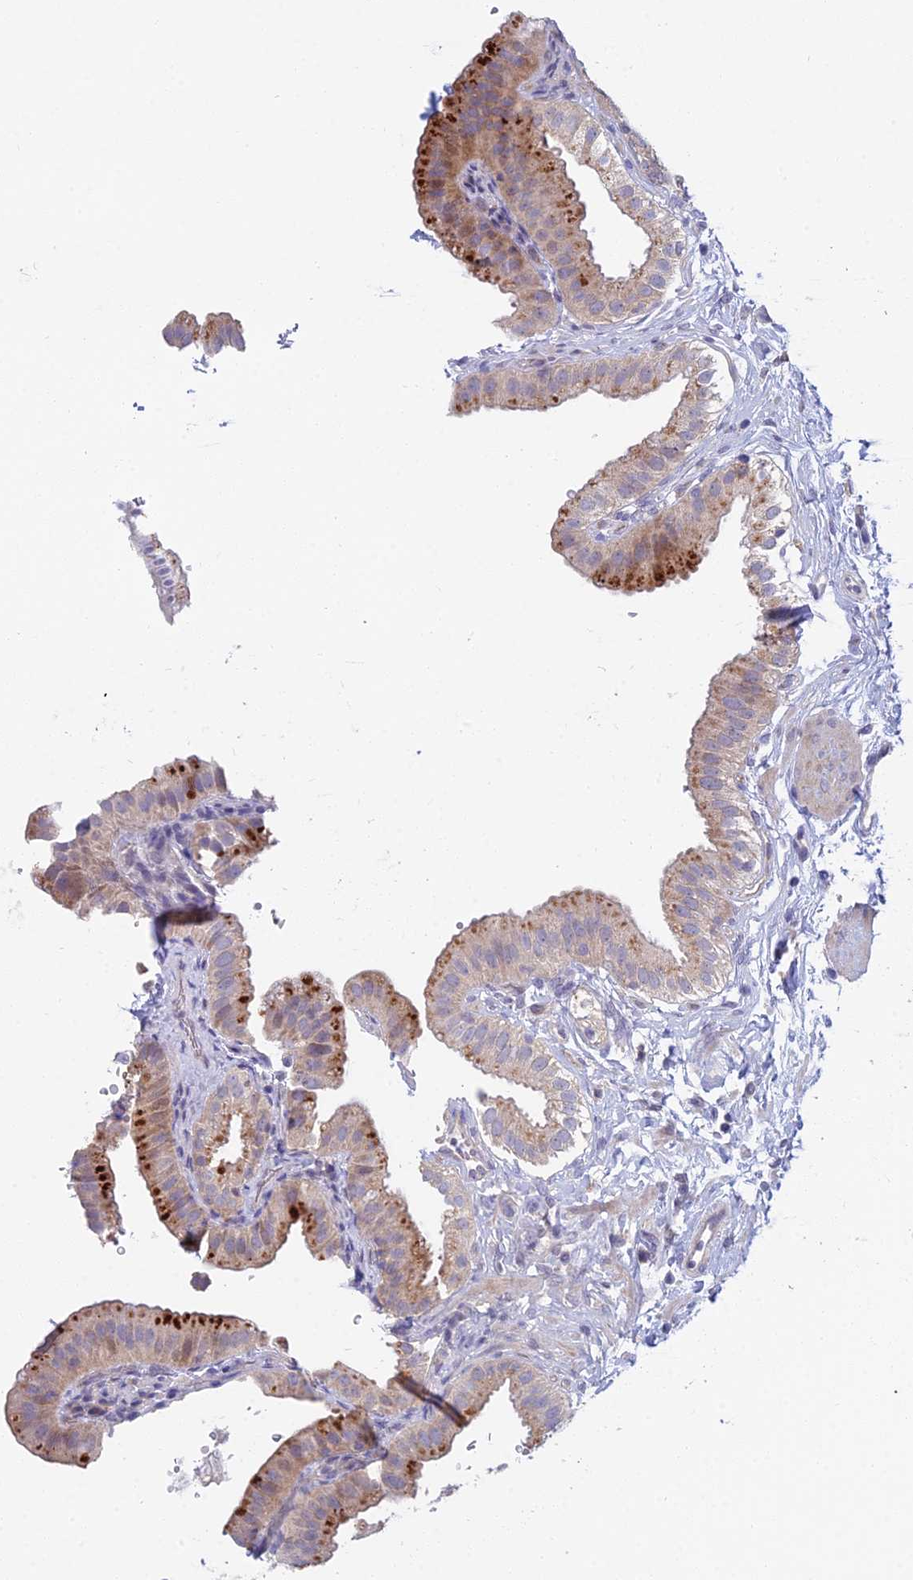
{"staining": {"intensity": "moderate", "quantity": "25%-75%", "location": "cytoplasmic/membranous"}, "tissue": "gallbladder", "cell_type": "Glandular cells", "image_type": "normal", "snomed": [{"axis": "morphology", "description": "Normal tissue, NOS"}, {"axis": "topography", "description": "Gallbladder"}], "caption": "Protein staining reveals moderate cytoplasmic/membranous staining in about 25%-75% of glandular cells in unremarkable gallbladder.", "gene": "METTL26", "patient": {"sex": "female", "age": 61}}